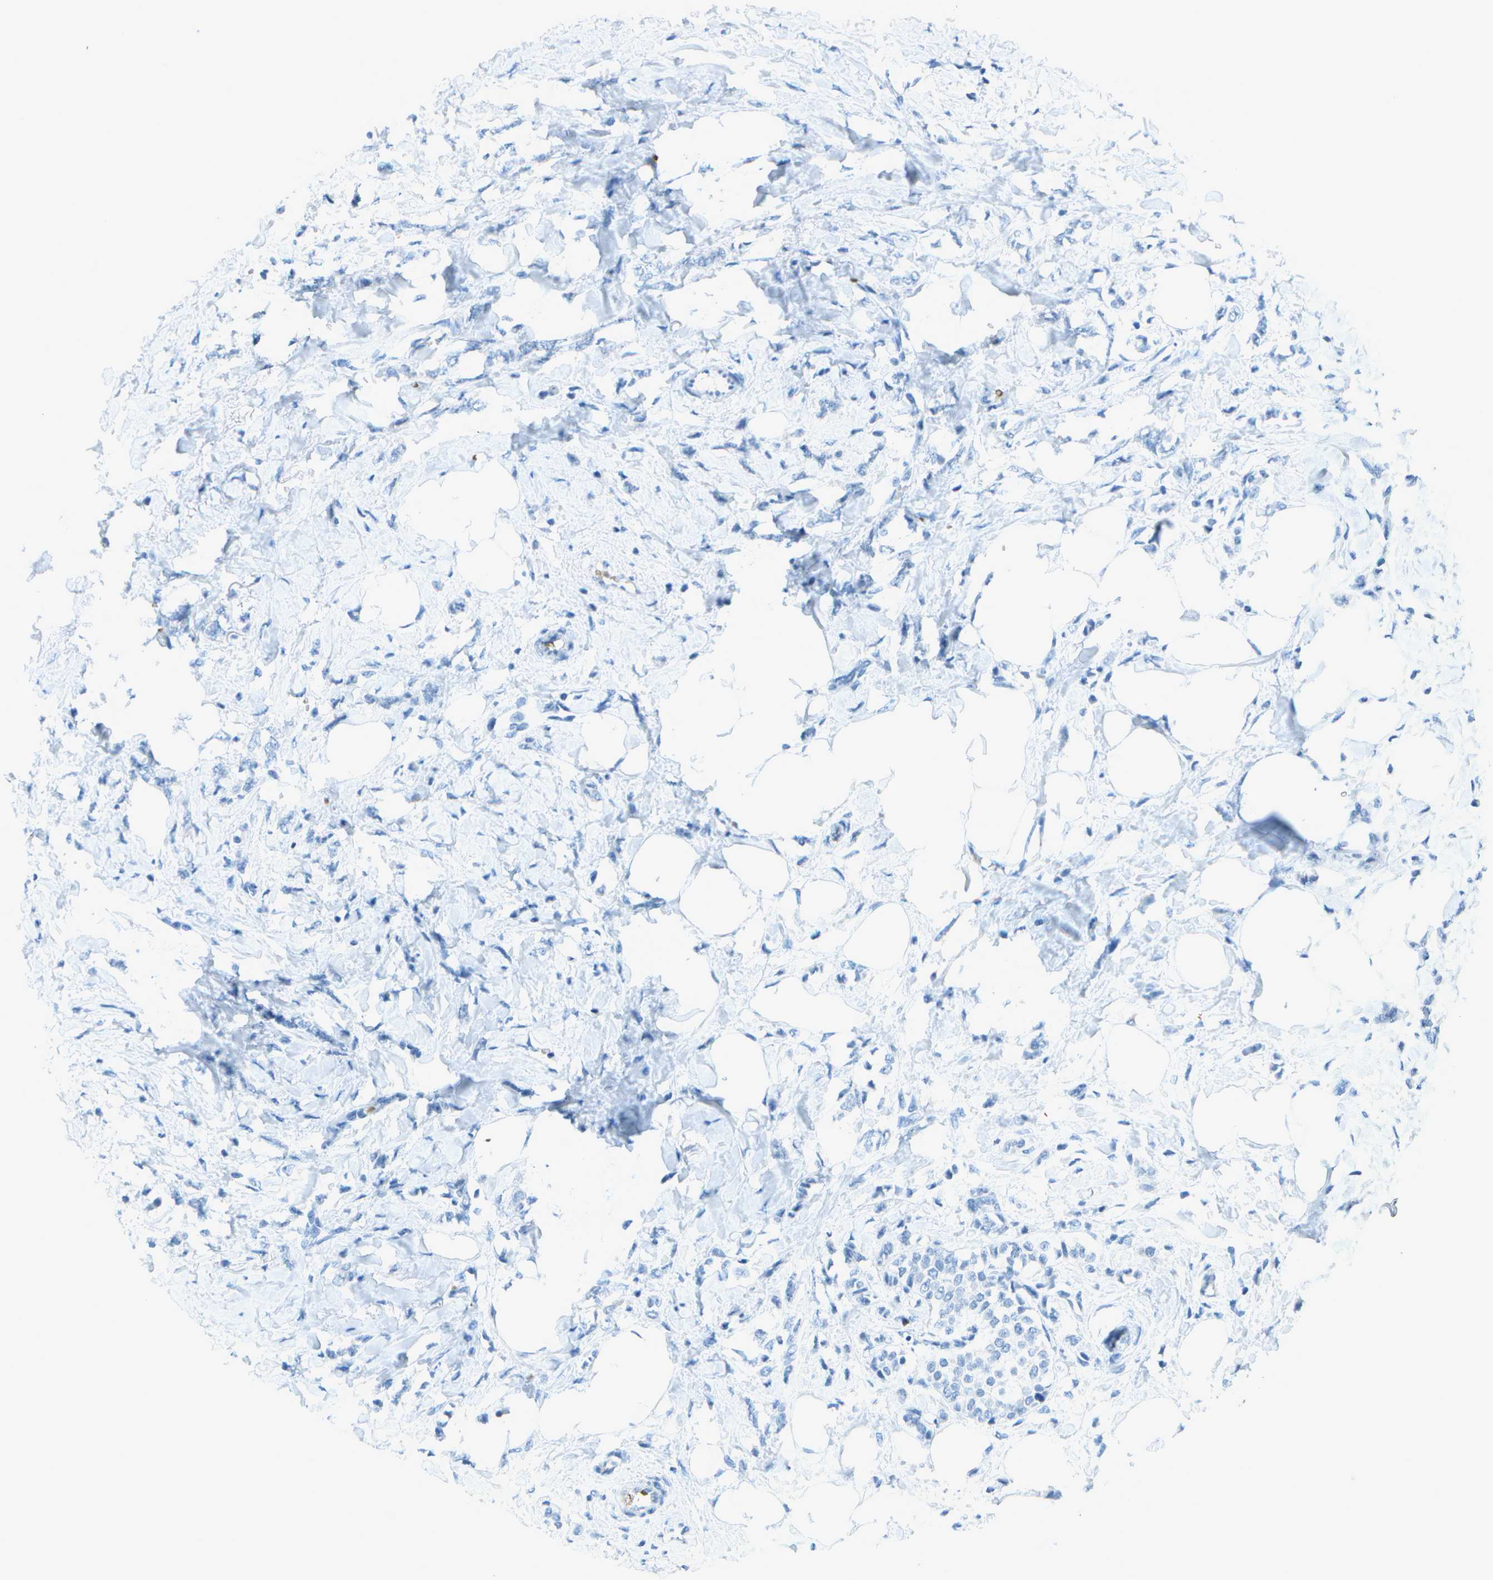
{"staining": {"intensity": "negative", "quantity": "none", "location": "none"}, "tissue": "breast cancer", "cell_type": "Tumor cells", "image_type": "cancer", "snomed": [{"axis": "morphology", "description": "Lobular carcinoma, in situ"}, {"axis": "morphology", "description": "Lobular carcinoma"}, {"axis": "topography", "description": "Breast"}], "caption": "Immunohistochemistry (IHC) micrograph of neoplastic tissue: human breast cancer (lobular carcinoma in situ) stained with DAB (3,3'-diaminobenzidine) exhibits no significant protein positivity in tumor cells.", "gene": "ASL", "patient": {"sex": "female", "age": 41}}